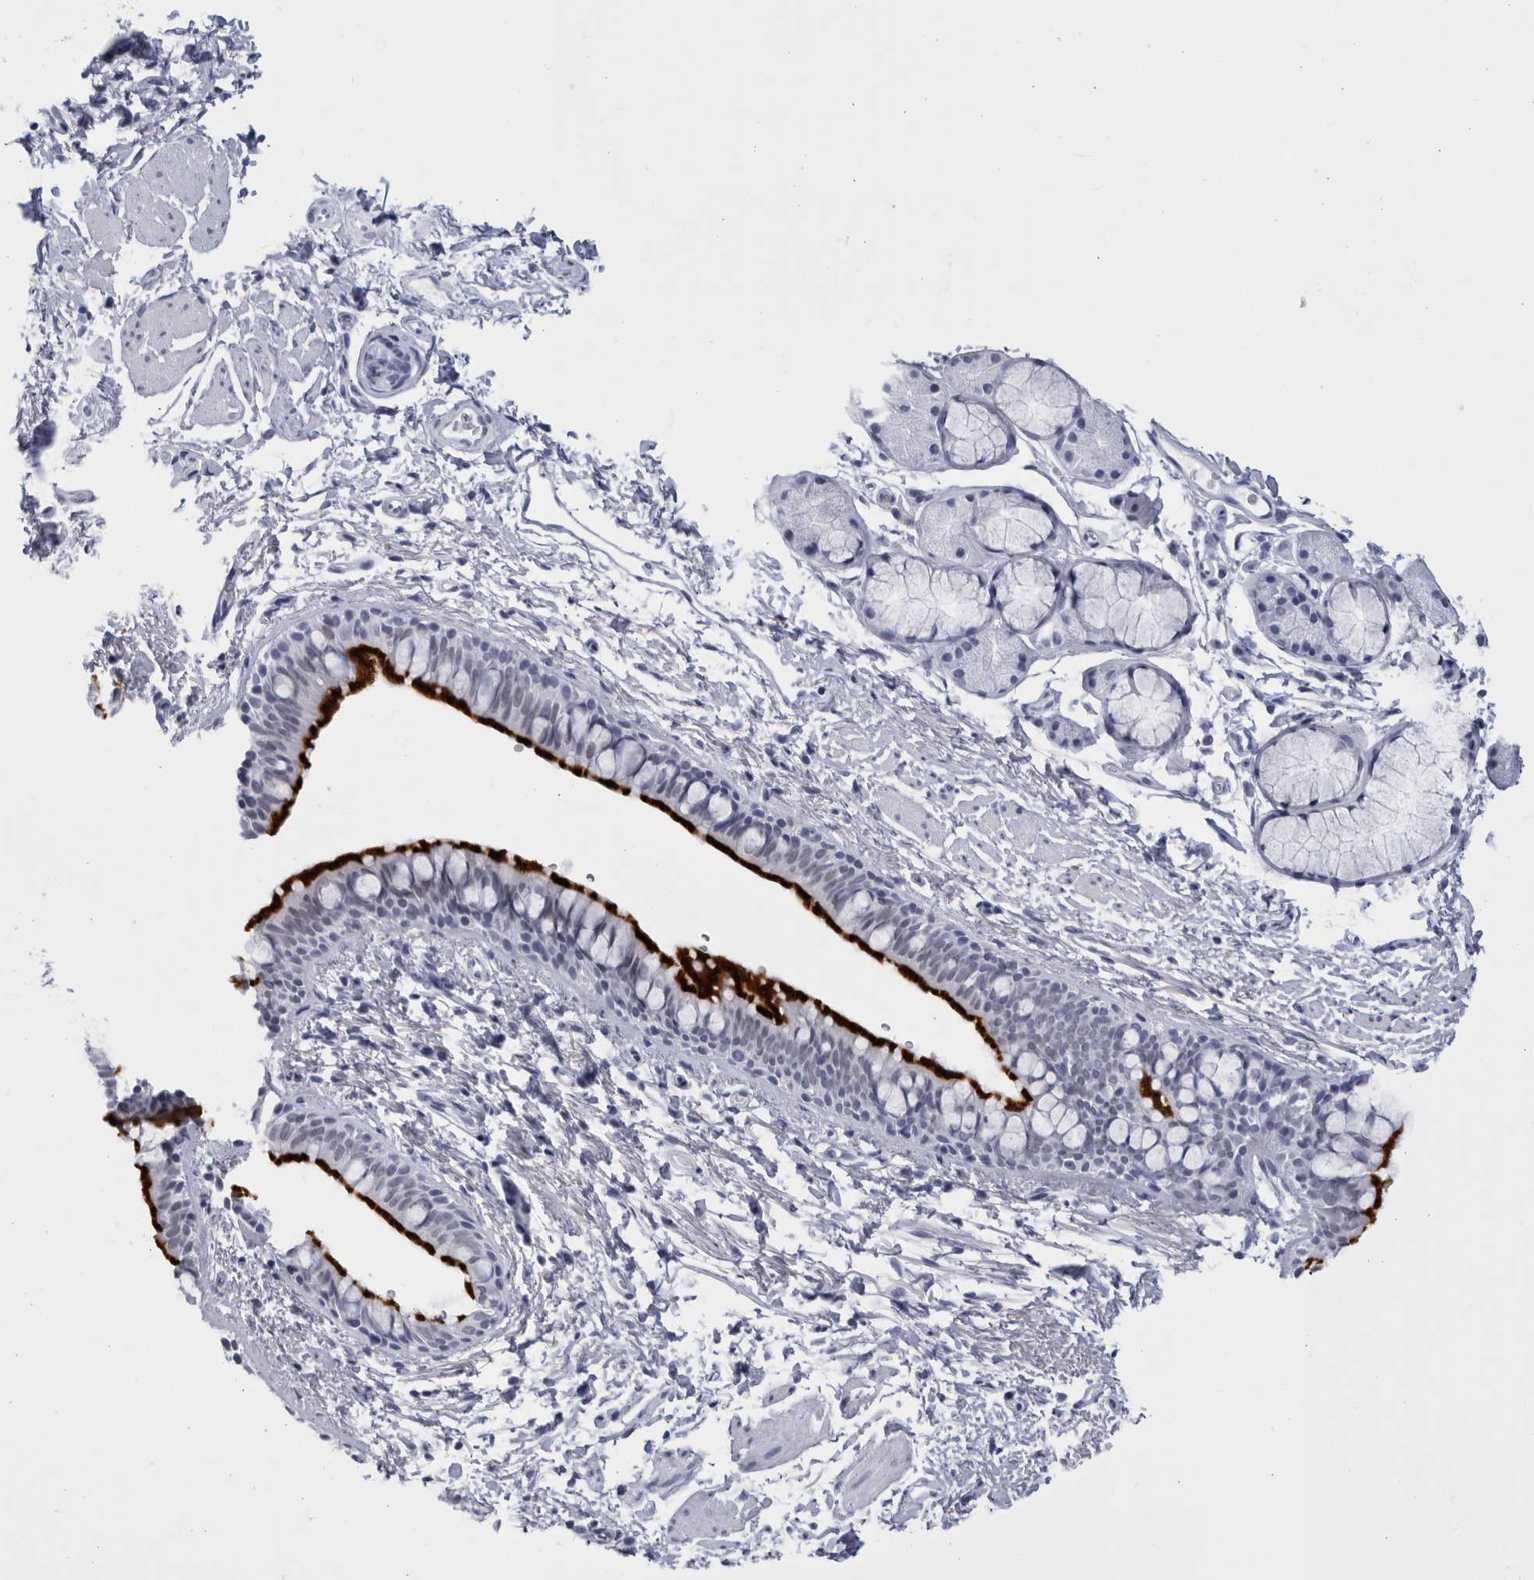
{"staining": {"intensity": "strong", "quantity": "25%-75%", "location": "cytoplasmic/membranous"}, "tissue": "bronchus", "cell_type": "Respiratory epithelial cells", "image_type": "normal", "snomed": [{"axis": "morphology", "description": "Normal tissue, NOS"}, {"axis": "topography", "description": "Cartilage tissue"}, {"axis": "topography", "description": "Bronchus"}, {"axis": "topography", "description": "Lung"}], "caption": "Unremarkable bronchus was stained to show a protein in brown. There is high levels of strong cytoplasmic/membranous positivity in approximately 25%-75% of respiratory epithelial cells.", "gene": "CCDC181", "patient": {"sex": "male", "age": 64}}